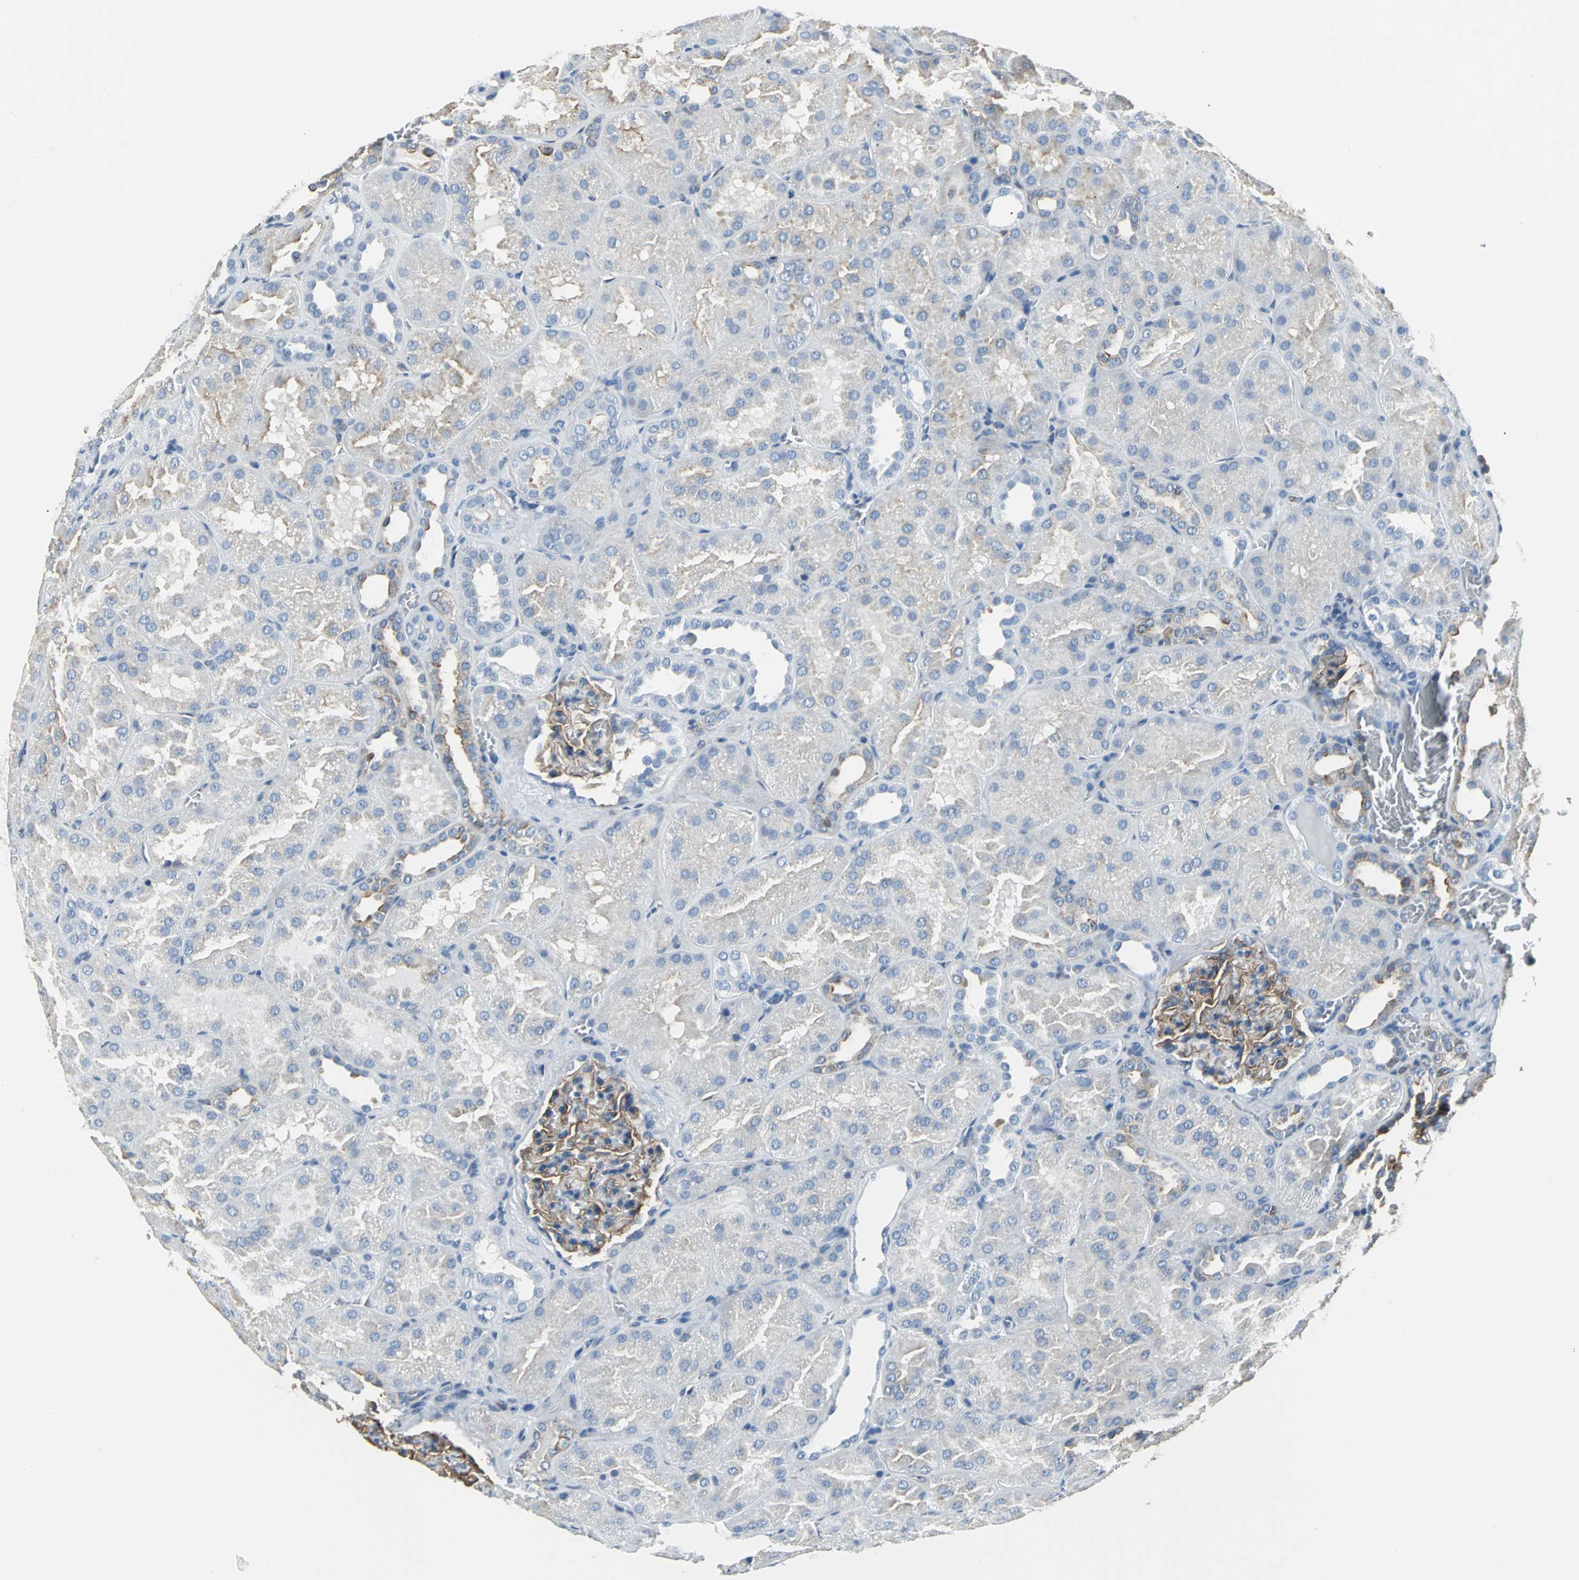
{"staining": {"intensity": "strong", "quantity": "25%-75%", "location": "cytoplasmic/membranous"}, "tissue": "kidney", "cell_type": "Cells in glomeruli", "image_type": "normal", "snomed": [{"axis": "morphology", "description": "Normal tissue, NOS"}, {"axis": "topography", "description": "Kidney"}], "caption": "Protein expression analysis of normal kidney displays strong cytoplasmic/membranous staining in approximately 25%-75% of cells in glomeruli.", "gene": "IQGAP2", "patient": {"sex": "male", "age": 28}}